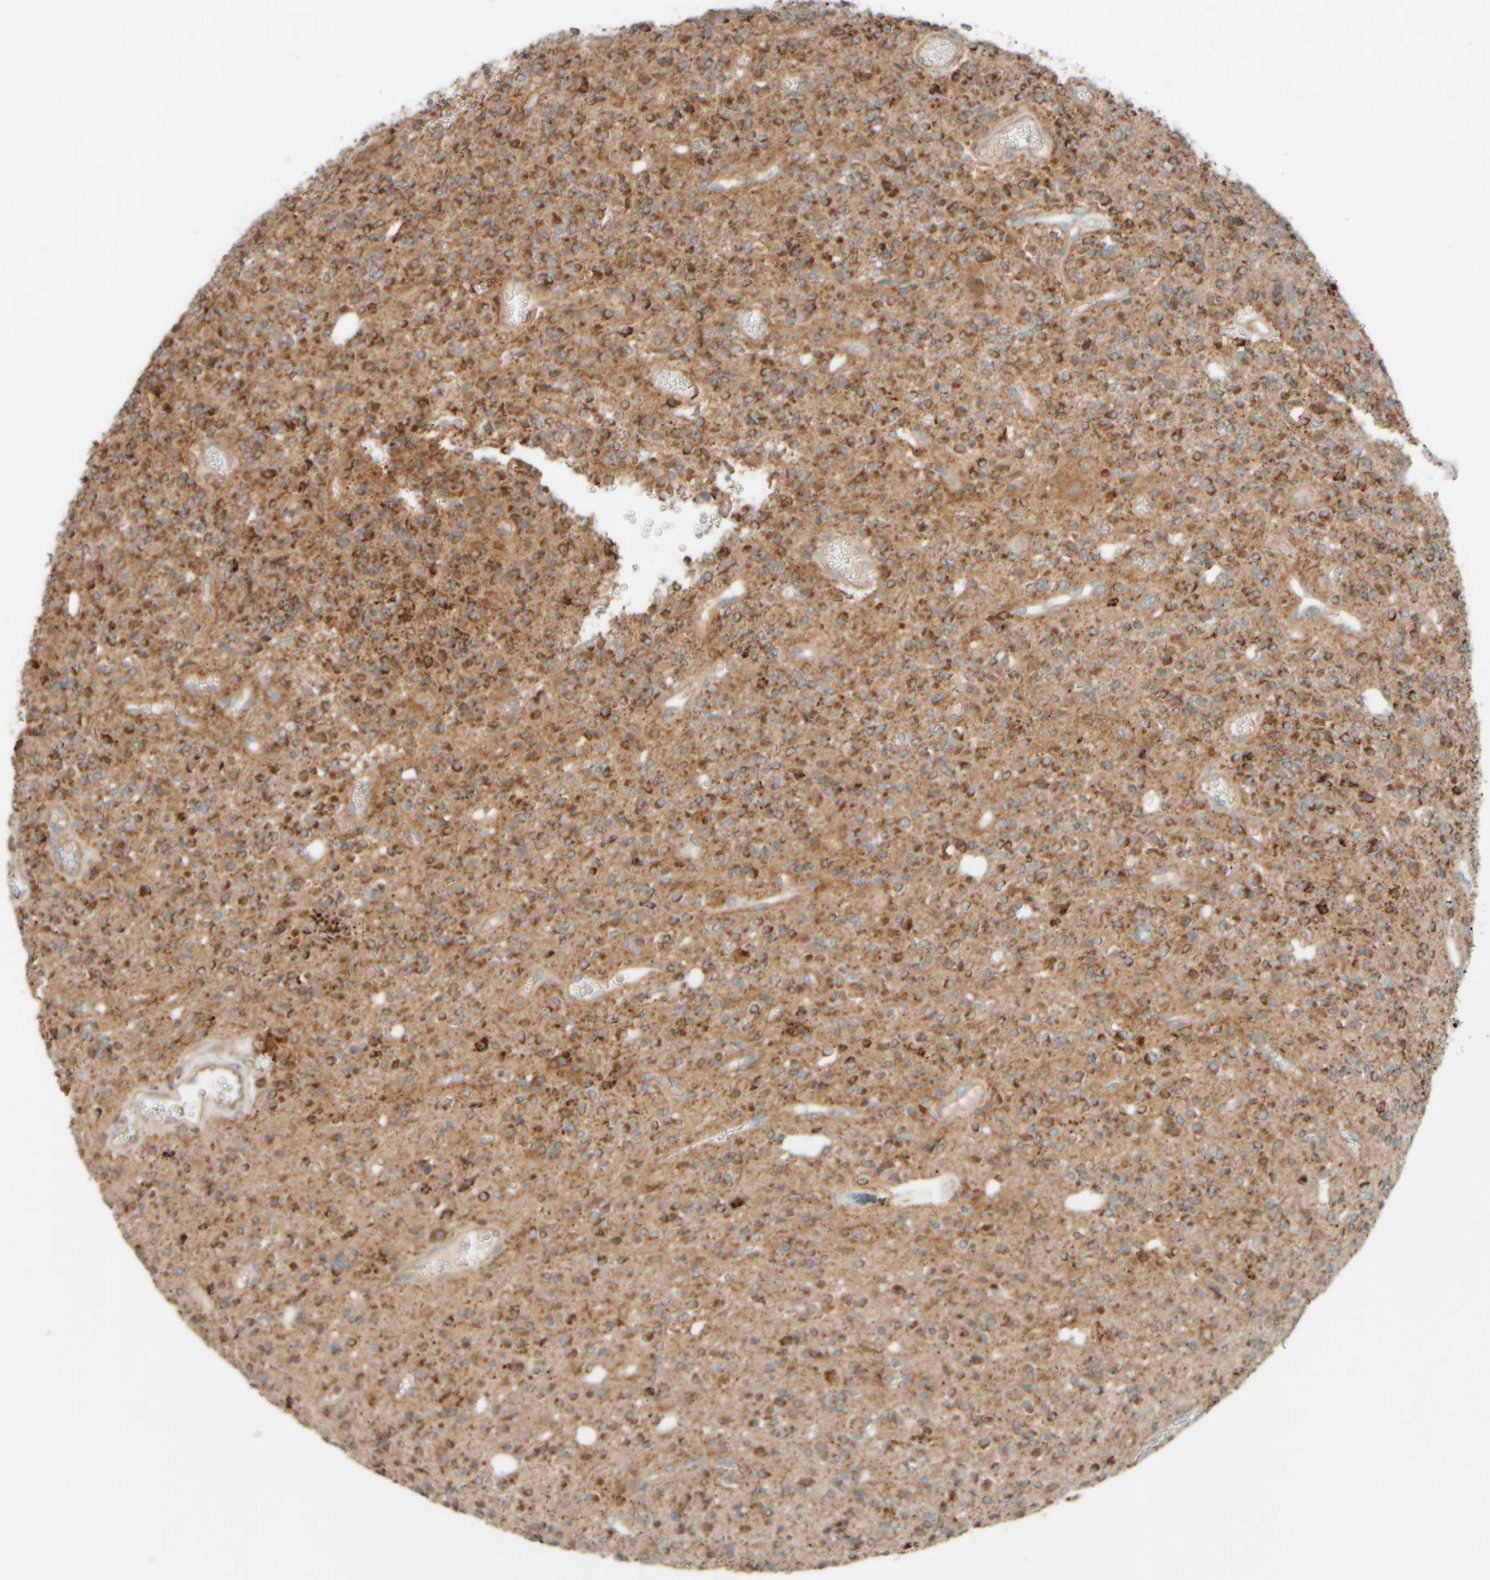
{"staining": {"intensity": "moderate", "quantity": ">75%", "location": "cytoplasmic/membranous"}, "tissue": "glioma", "cell_type": "Tumor cells", "image_type": "cancer", "snomed": [{"axis": "morphology", "description": "Glioma, malignant, High grade"}, {"axis": "topography", "description": "Brain"}], "caption": "Immunohistochemical staining of human glioma reveals medium levels of moderate cytoplasmic/membranous protein expression in approximately >75% of tumor cells. (Brightfield microscopy of DAB IHC at high magnification).", "gene": "SPAG5", "patient": {"sex": "male", "age": 34}}